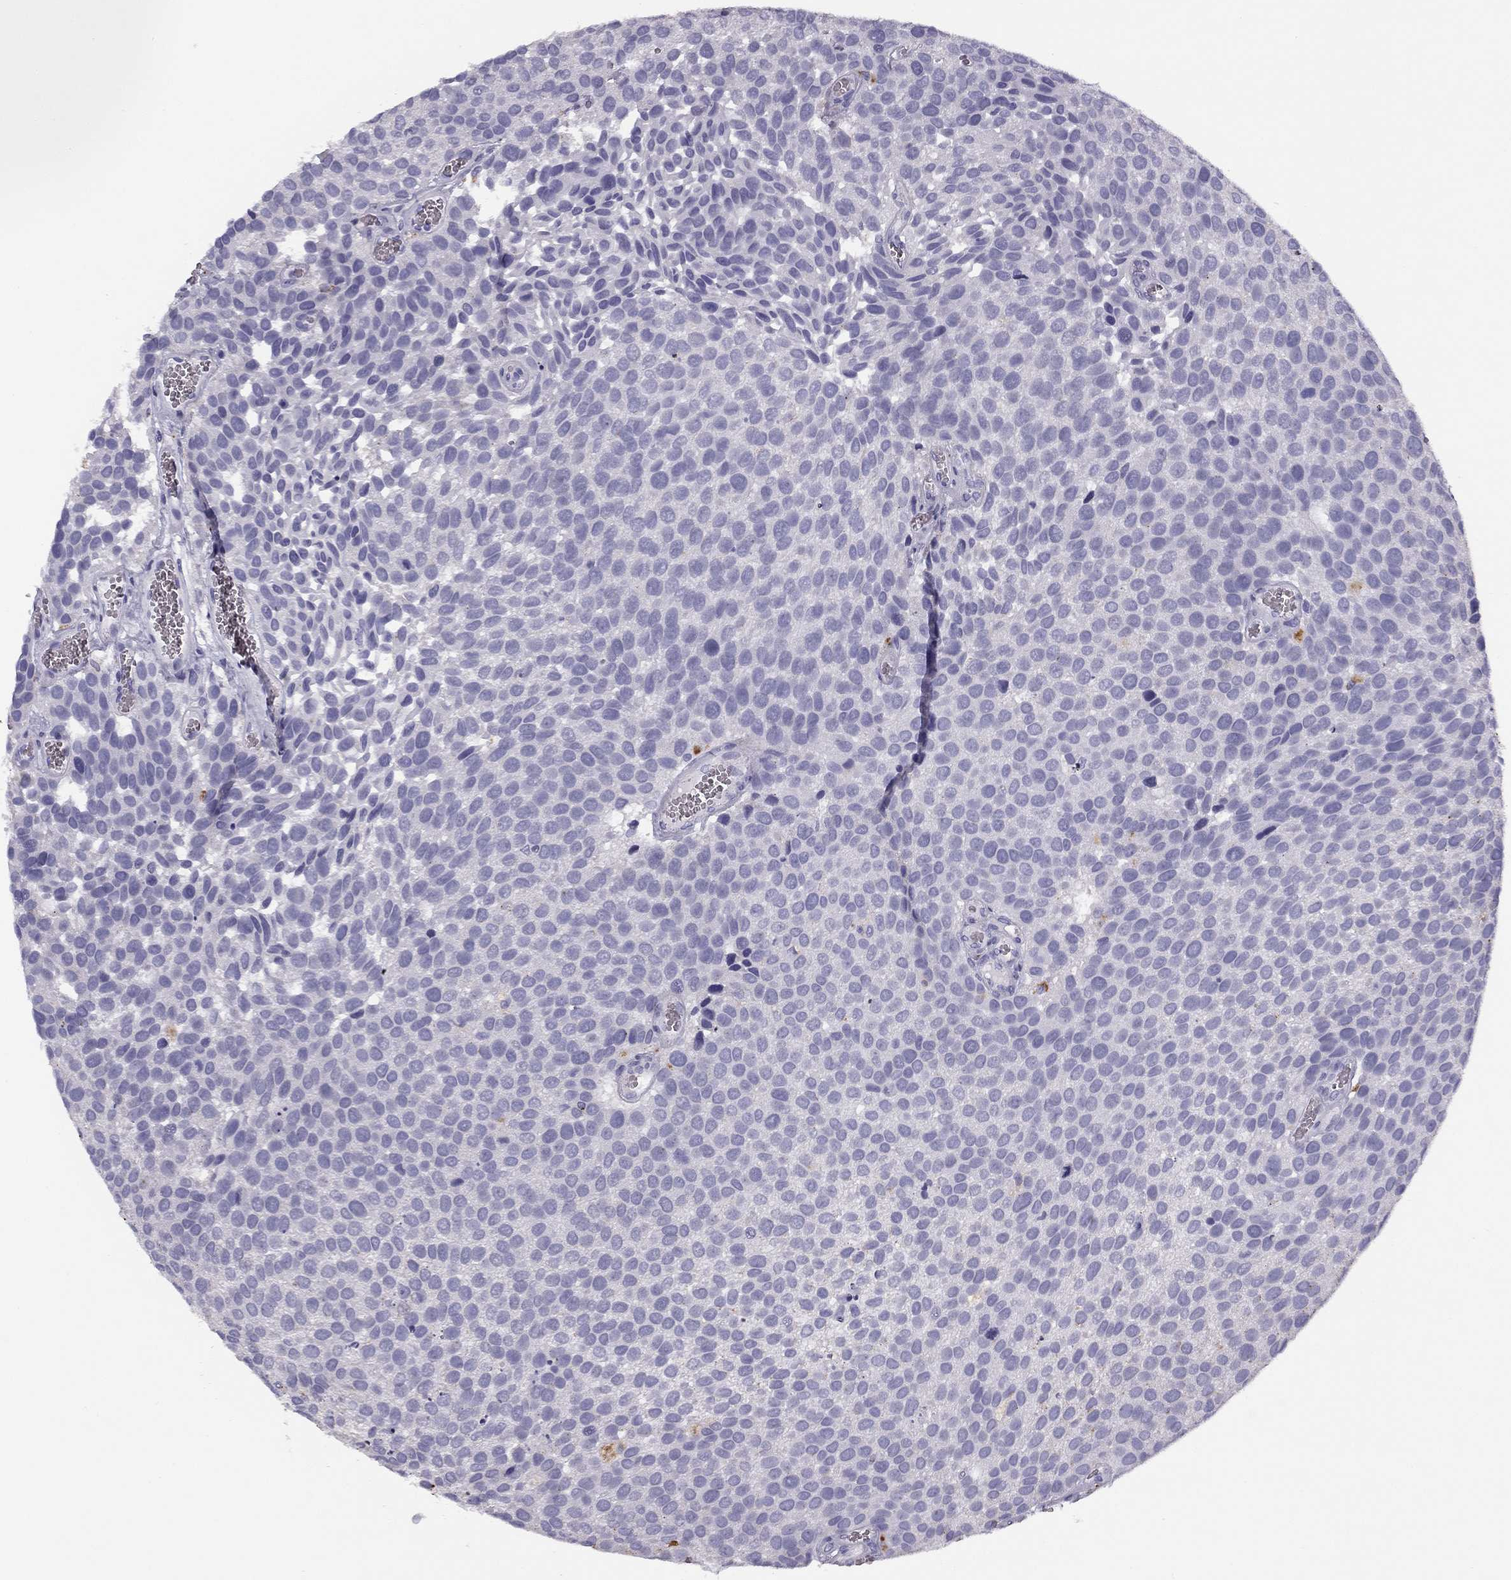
{"staining": {"intensity": "negative", "quantity": "none", "location": "none"}, "tissue": "urothelial cancer", "cell_type": "Tumor cells", "image_type": "cancer", "snomed": [{"axis": "morphology", "description": "Urothelial carcinoma, Low grade"}, {"axis": "topography", "description": "Urinary bladder"}], "caption": "The photomicrograph shows no significant positivity in tumor cells of urothelial carcinoma (low-grade).", "gene": "MC5R", "patient": {"sex": "female", "age": 69}}